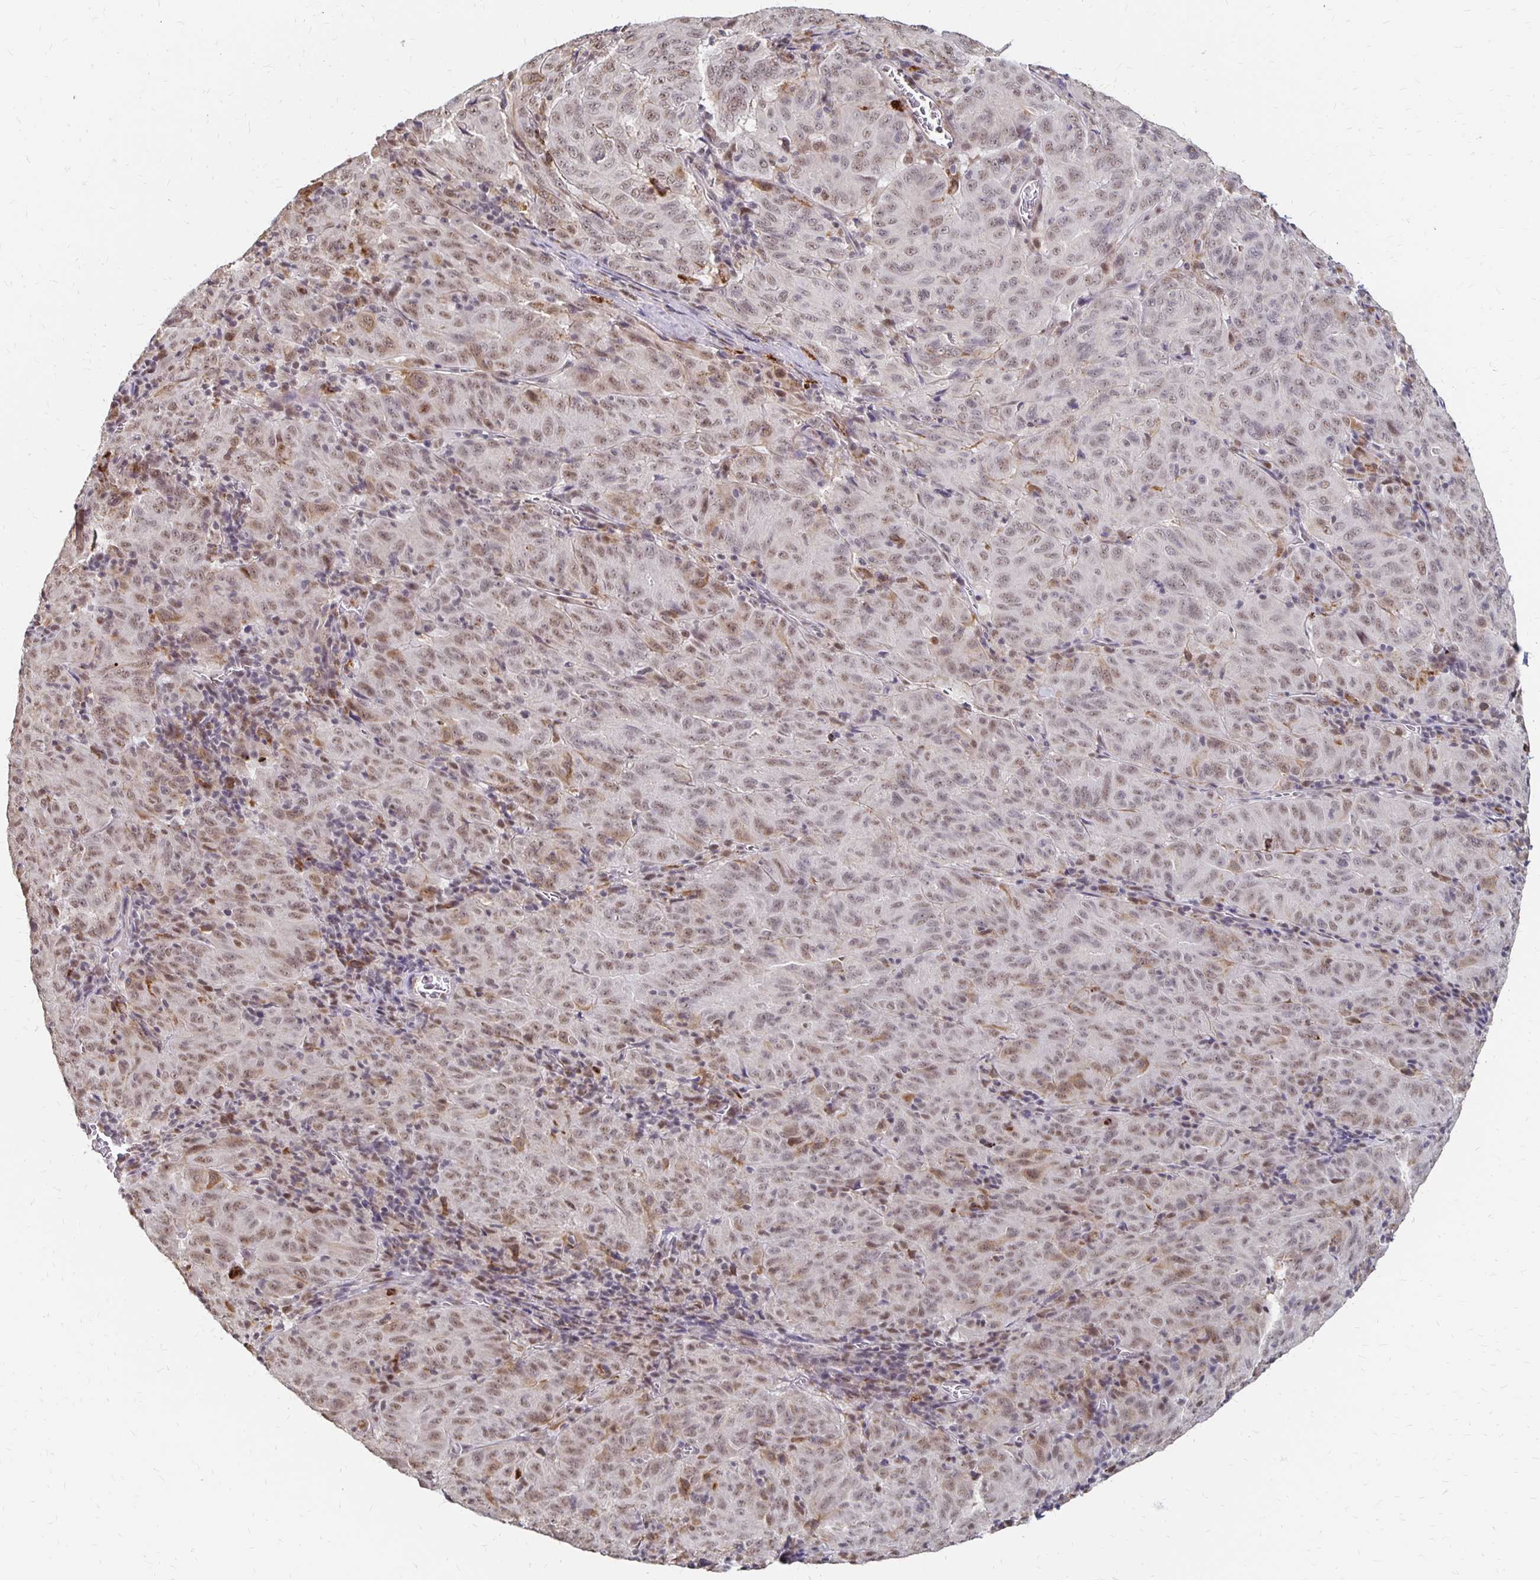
{"staining": {"intensity": "weak", "quantity": ">75%", "location": "nuclear"}, "tissue": "pancreatic cancer", "cell_type": "Tumor cells", "image_type": "cancer", "snomed": [{"axis": "morphology", "description": "Adenocarcinoma, NOS"}, {"axis": "topography", "description": "Pancreas"}], "caption": "Immunohistochemical staining of human pancreatic adenocarcinoma demonstrates low levels of weak nuclear expression in about >75% of tumor cells. (DAB (3,3'-diaminobenzidine) IHC with brightfield microscopy, high magnification).", "gene": "CLASRP", "patient": {"sex": "male", "age": 63}}